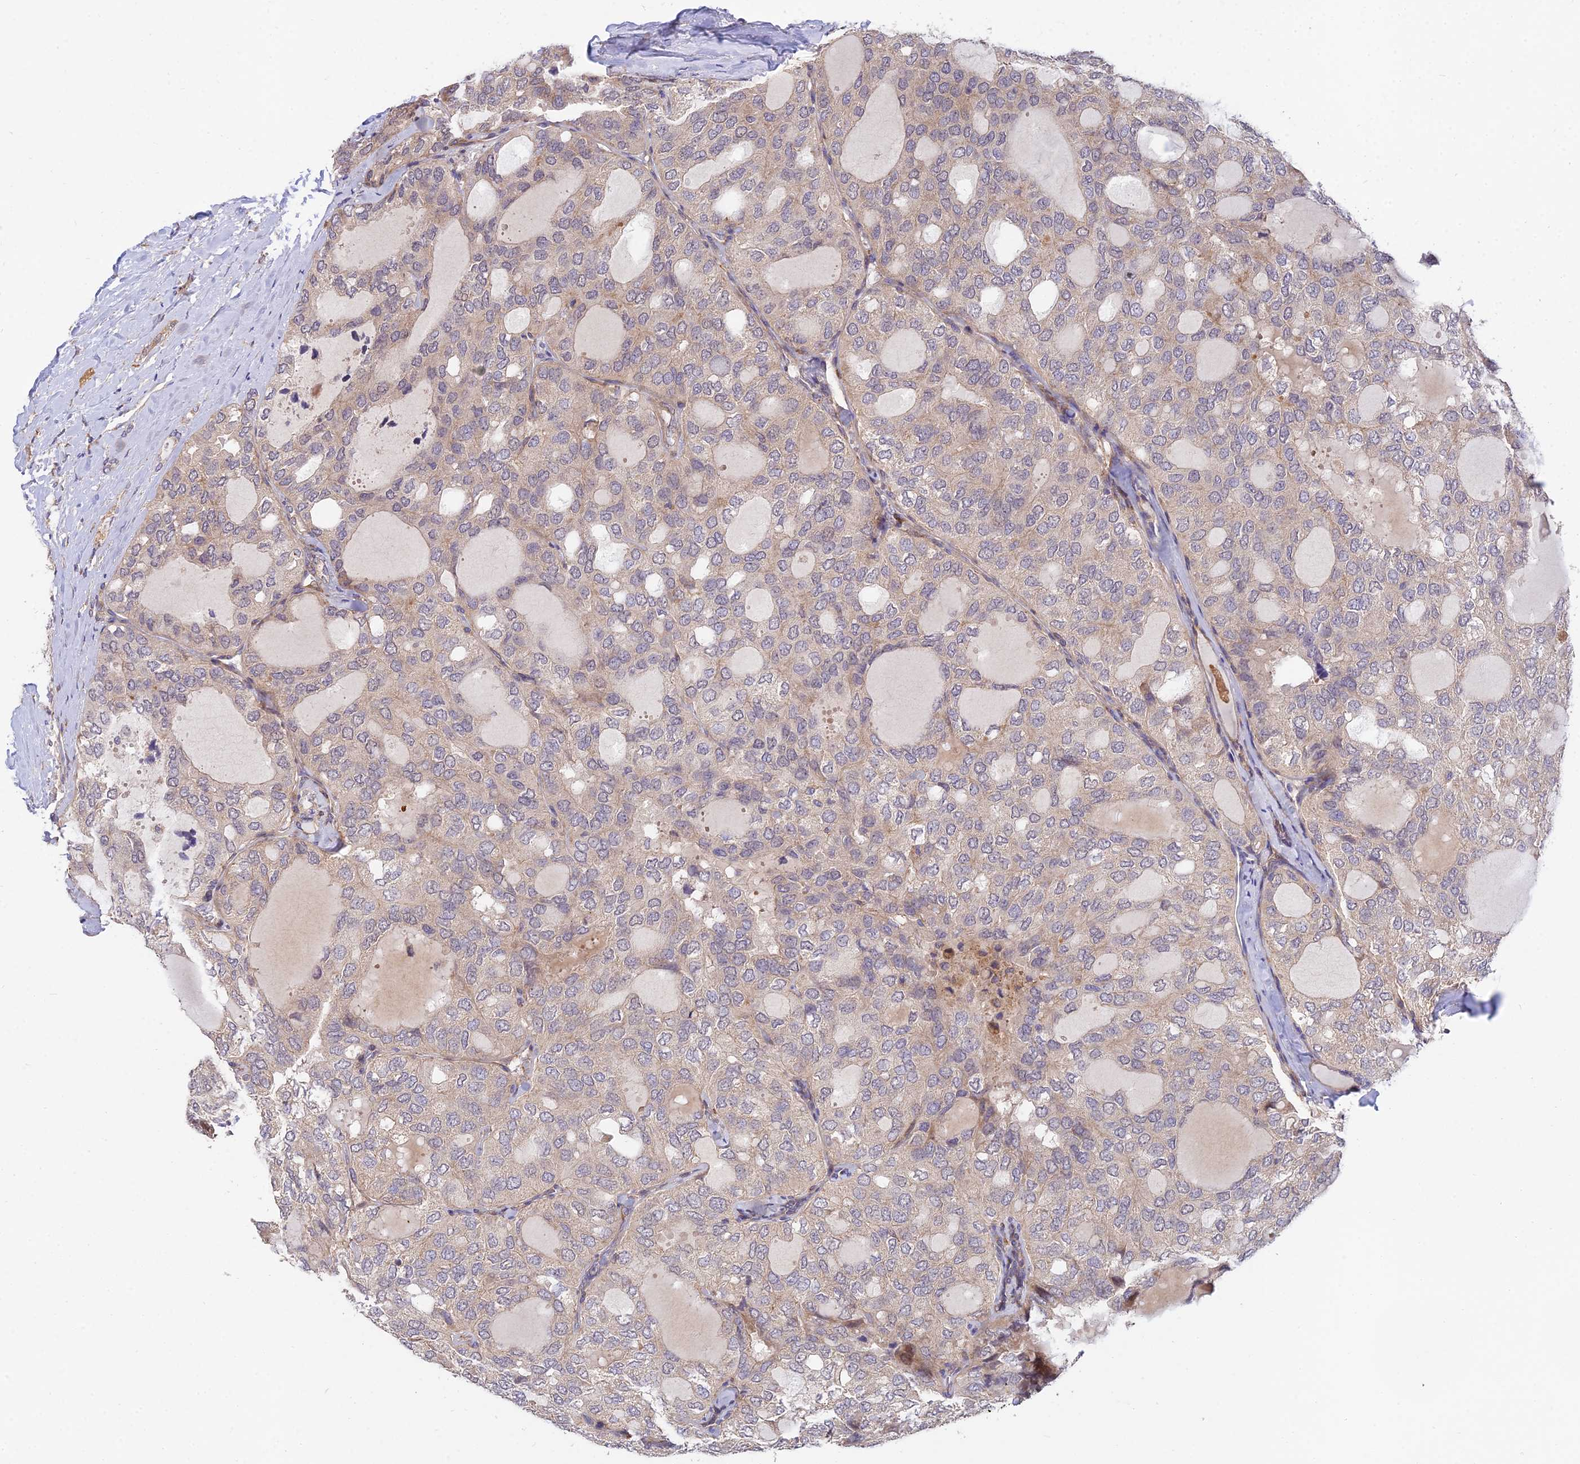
{"staining": {"intensity": "weak", "quantity": "25%-75%", "location": "cytoplasmic/membranous"}, "tissue": "thyroid cancer", "cell_type": "Tumor cells", "image_type": "cancer", "snomed": [{"axis": "morphology", "description": "Follicular adenoma carcinoma, NOS"}, {"axis": "topography", "description": "Thyroid gland"}], "caption": "There is low levels of weak cytoplasmic/membranous staining in tumor cells of follicular adenoma carcinoma (thyroid), as demonstrated by immunohistochemical staining (brown color).", "gene": "ARL8B", "patient": {"sex": "male", "age": 75}}